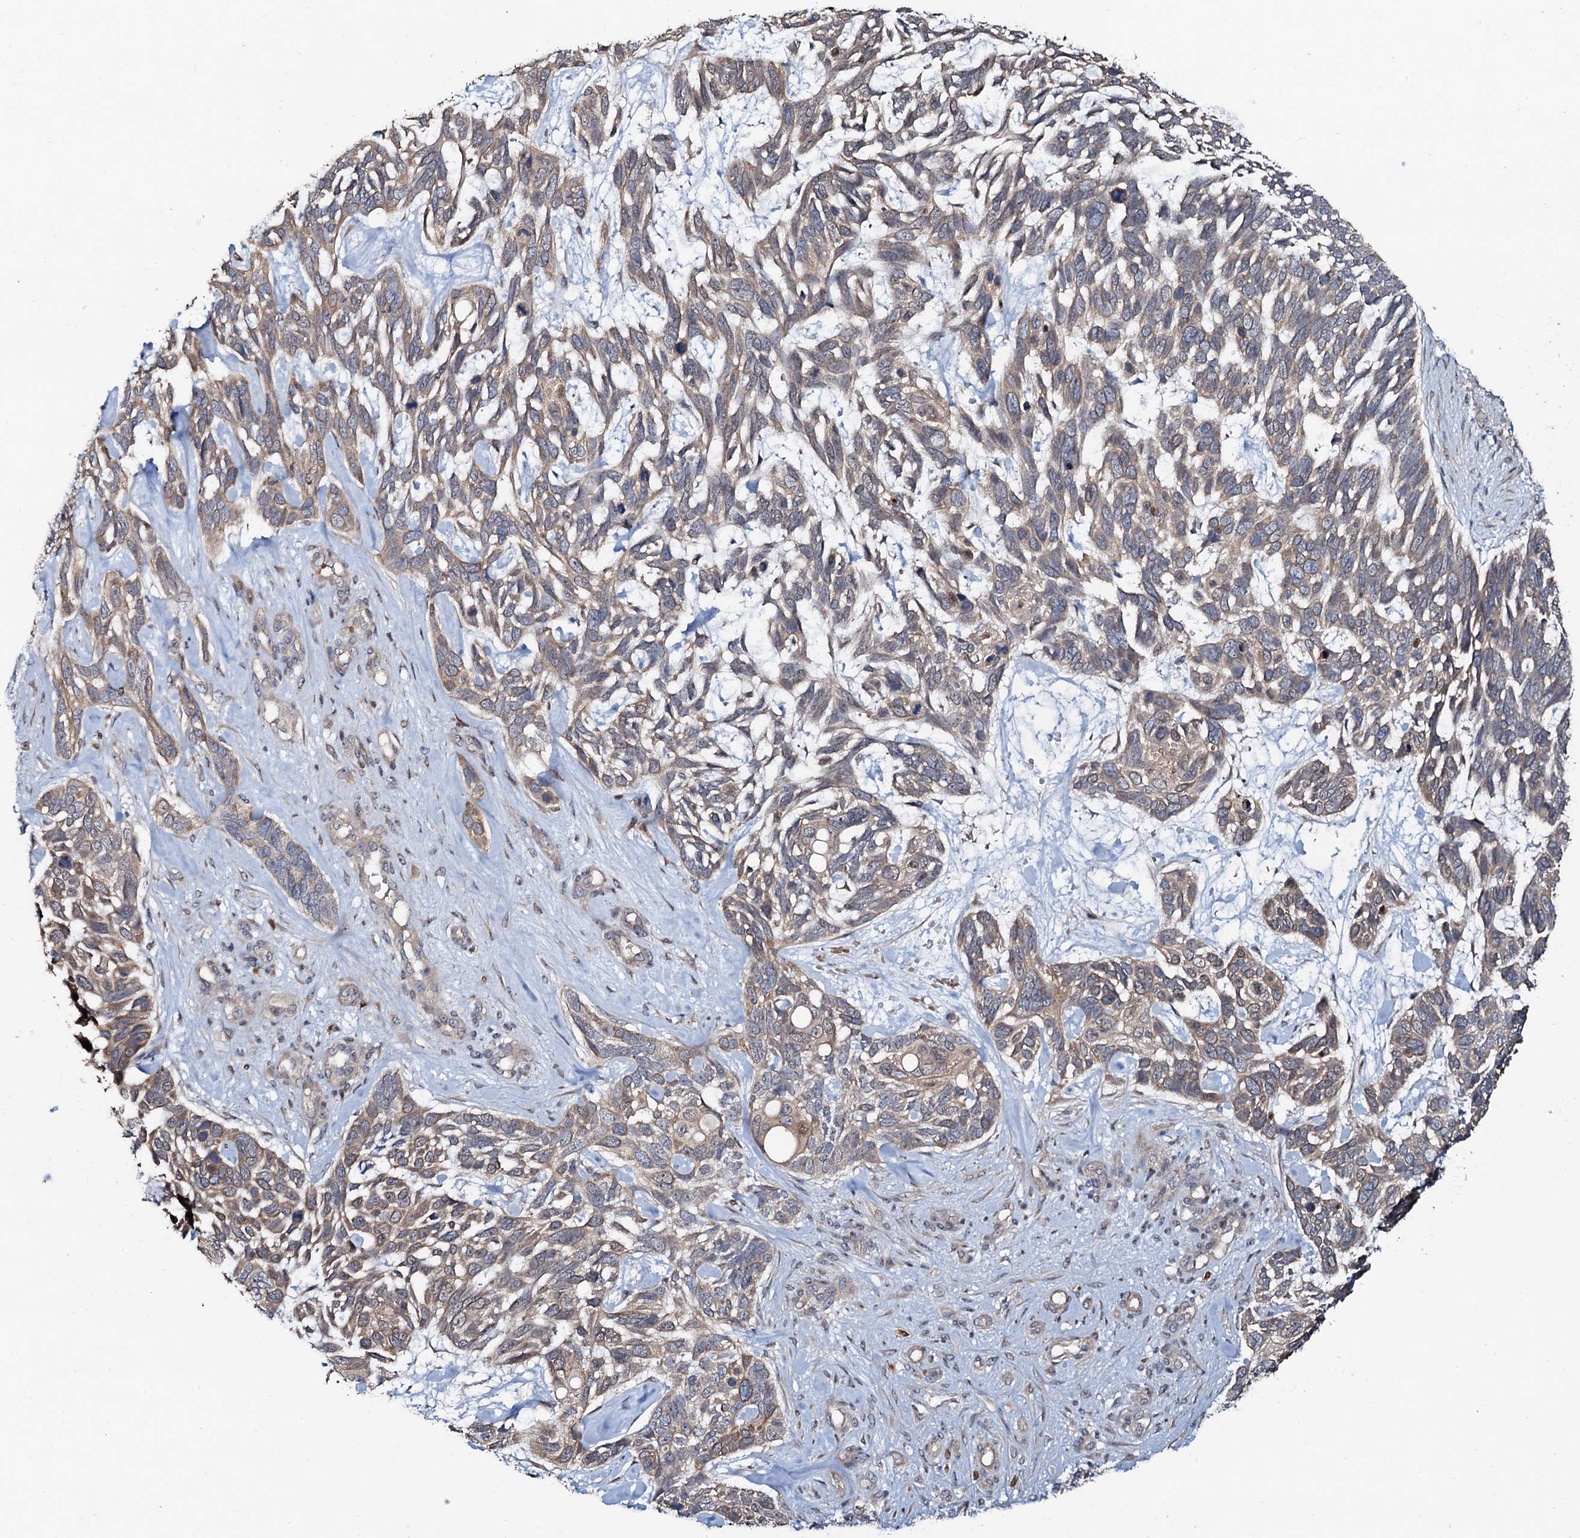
{"staining": {"intensity": "moderate", "quantity": "25%-75%", "location": "cytoplasmic/membranous"}, "tissue": "skin cancer", "cell_type": "Tumor cells", "image_type": "cancer", "snomed": [{"axis": "morphology", "description": "Basal cell carcinoma"}, {"axis": "topography", "description": "Skin"}], "caption": "Human basal cell carcinoma (skin) stained with a protein marker exhibits moderate staining in tumor cells.", "gene": "COG6", "patient": {"sex": "male", "age": 88}}